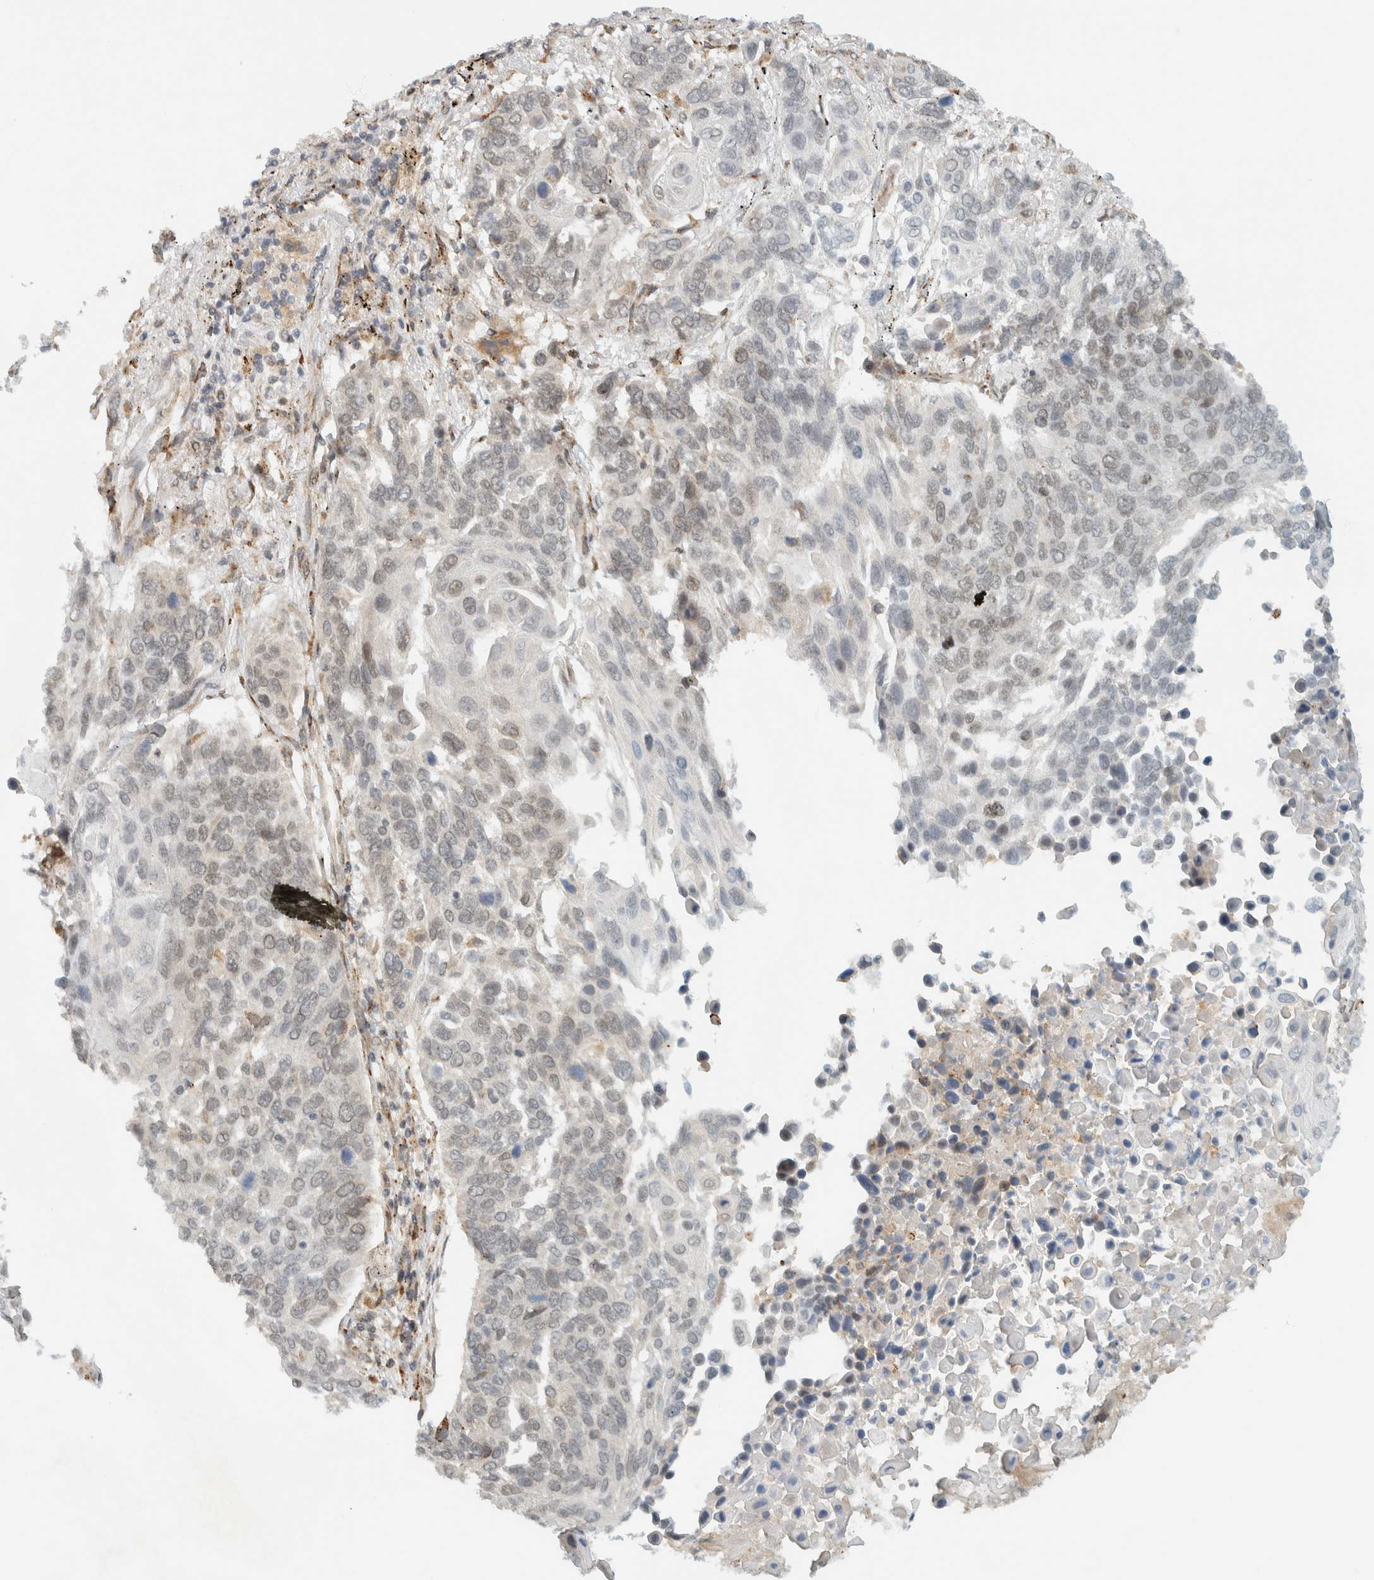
{"staining": {"intensity": "weak", "quantity": "<25%", "location": "nuclear"}, "tissue": "lung cancer", "cell_type": "Tumor cells", "image_type": "cancer", "snomed": [{"axis": "morphology", "description": "Squamous cell carcinoma, NOS"}, {"axis": "topography", "description": "Lung"}], "caption": "DAB immunohistochemical staining of lung cancer shows no significant expression in tumor cells. (DAB (3,3'-diaminobenzidine) immunohistochemistry (IHC) with hematoxylin counter stain).", "gene": "ITPRID1", "patient": {"sex": "male", "age": 66}}